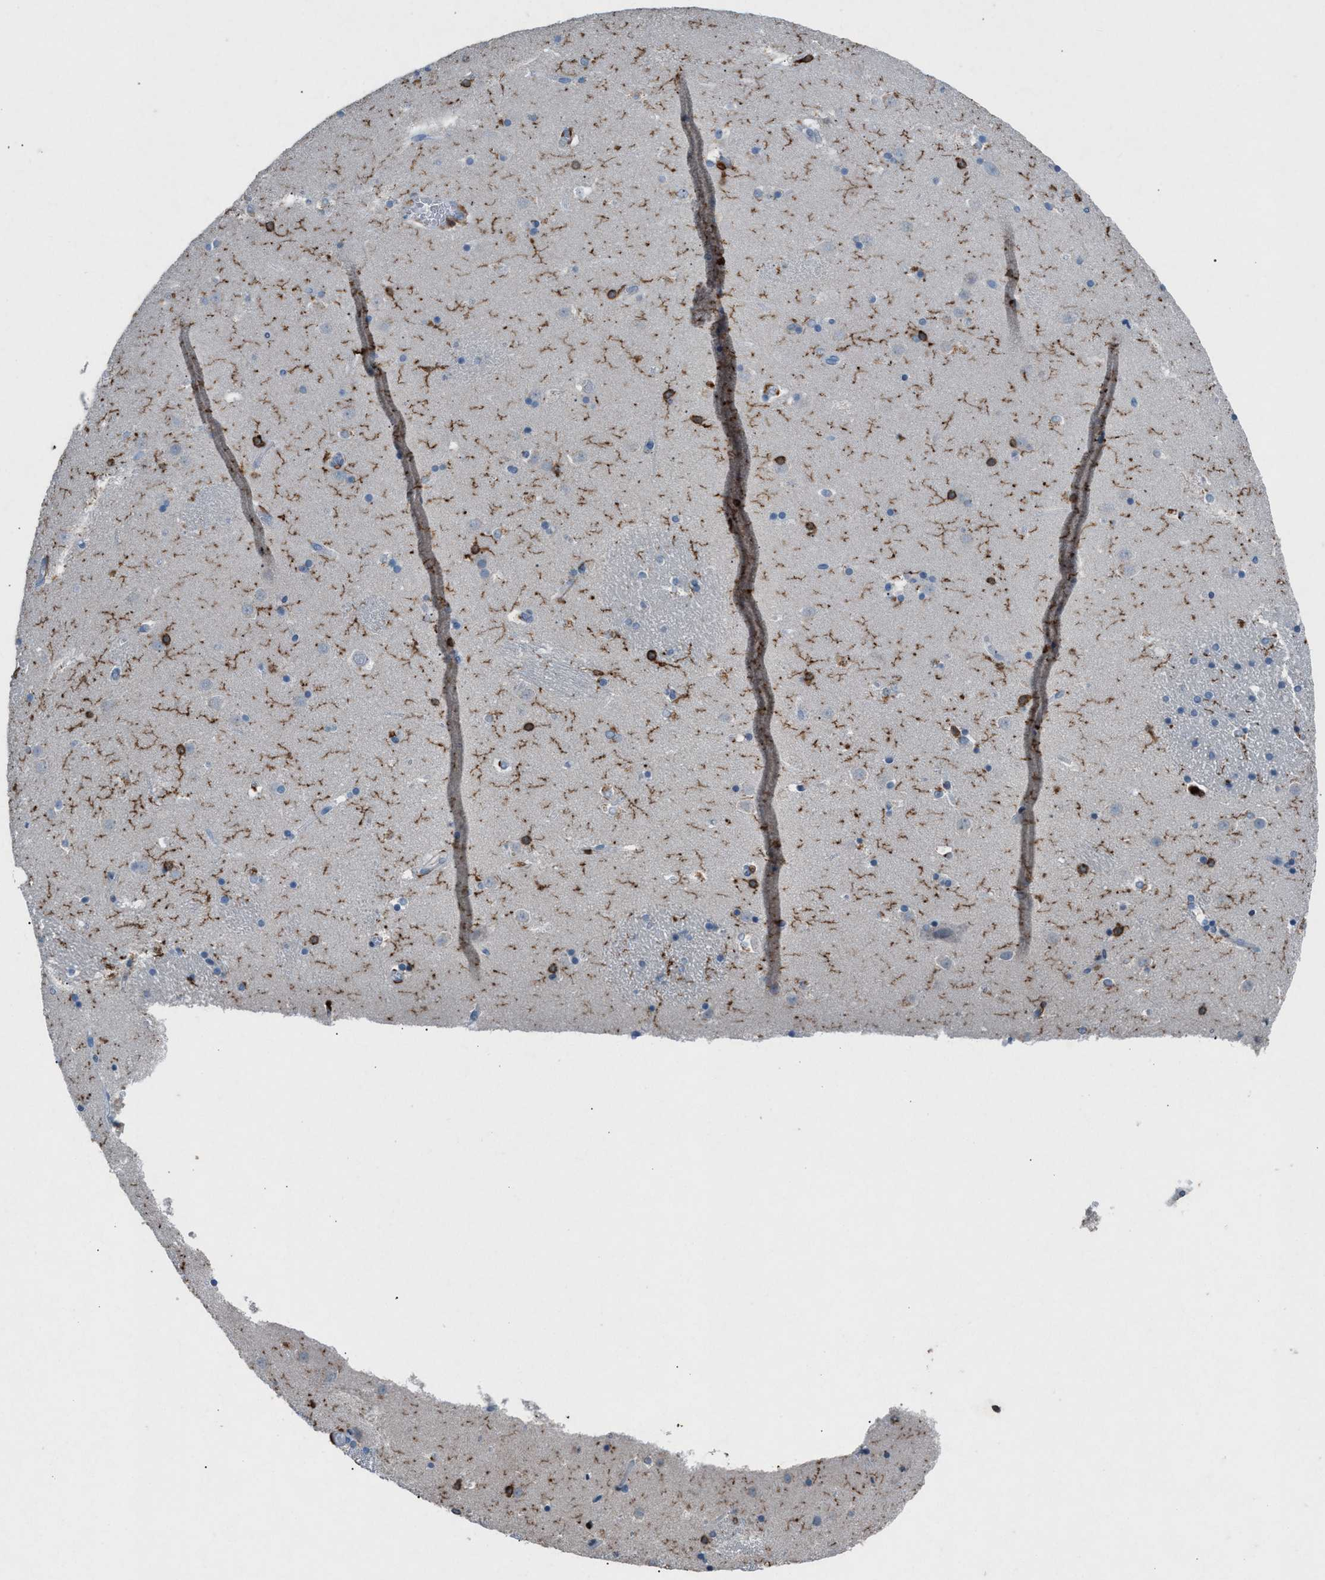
{"staining": {"intensity": "strong", "quantity": "<25%", "location": "cytoplasmic/membranous"}, "tissue": "caudate", "cell_type": "Glial cells", "image_type": "normal", "snomed": [{"axis": "morphology", "description": "Normal tissue, NOS"}, {"axis": "topography", "description": "Lateral ventricle wall"}], "caption": "Caudate stained with DAB IHC shows medium levels of strong cytoplasmic/membranous staining in approximately <25% of glial cells.", "gene": "FCER1G", "patient": {"sex": "male", "age": 45}}